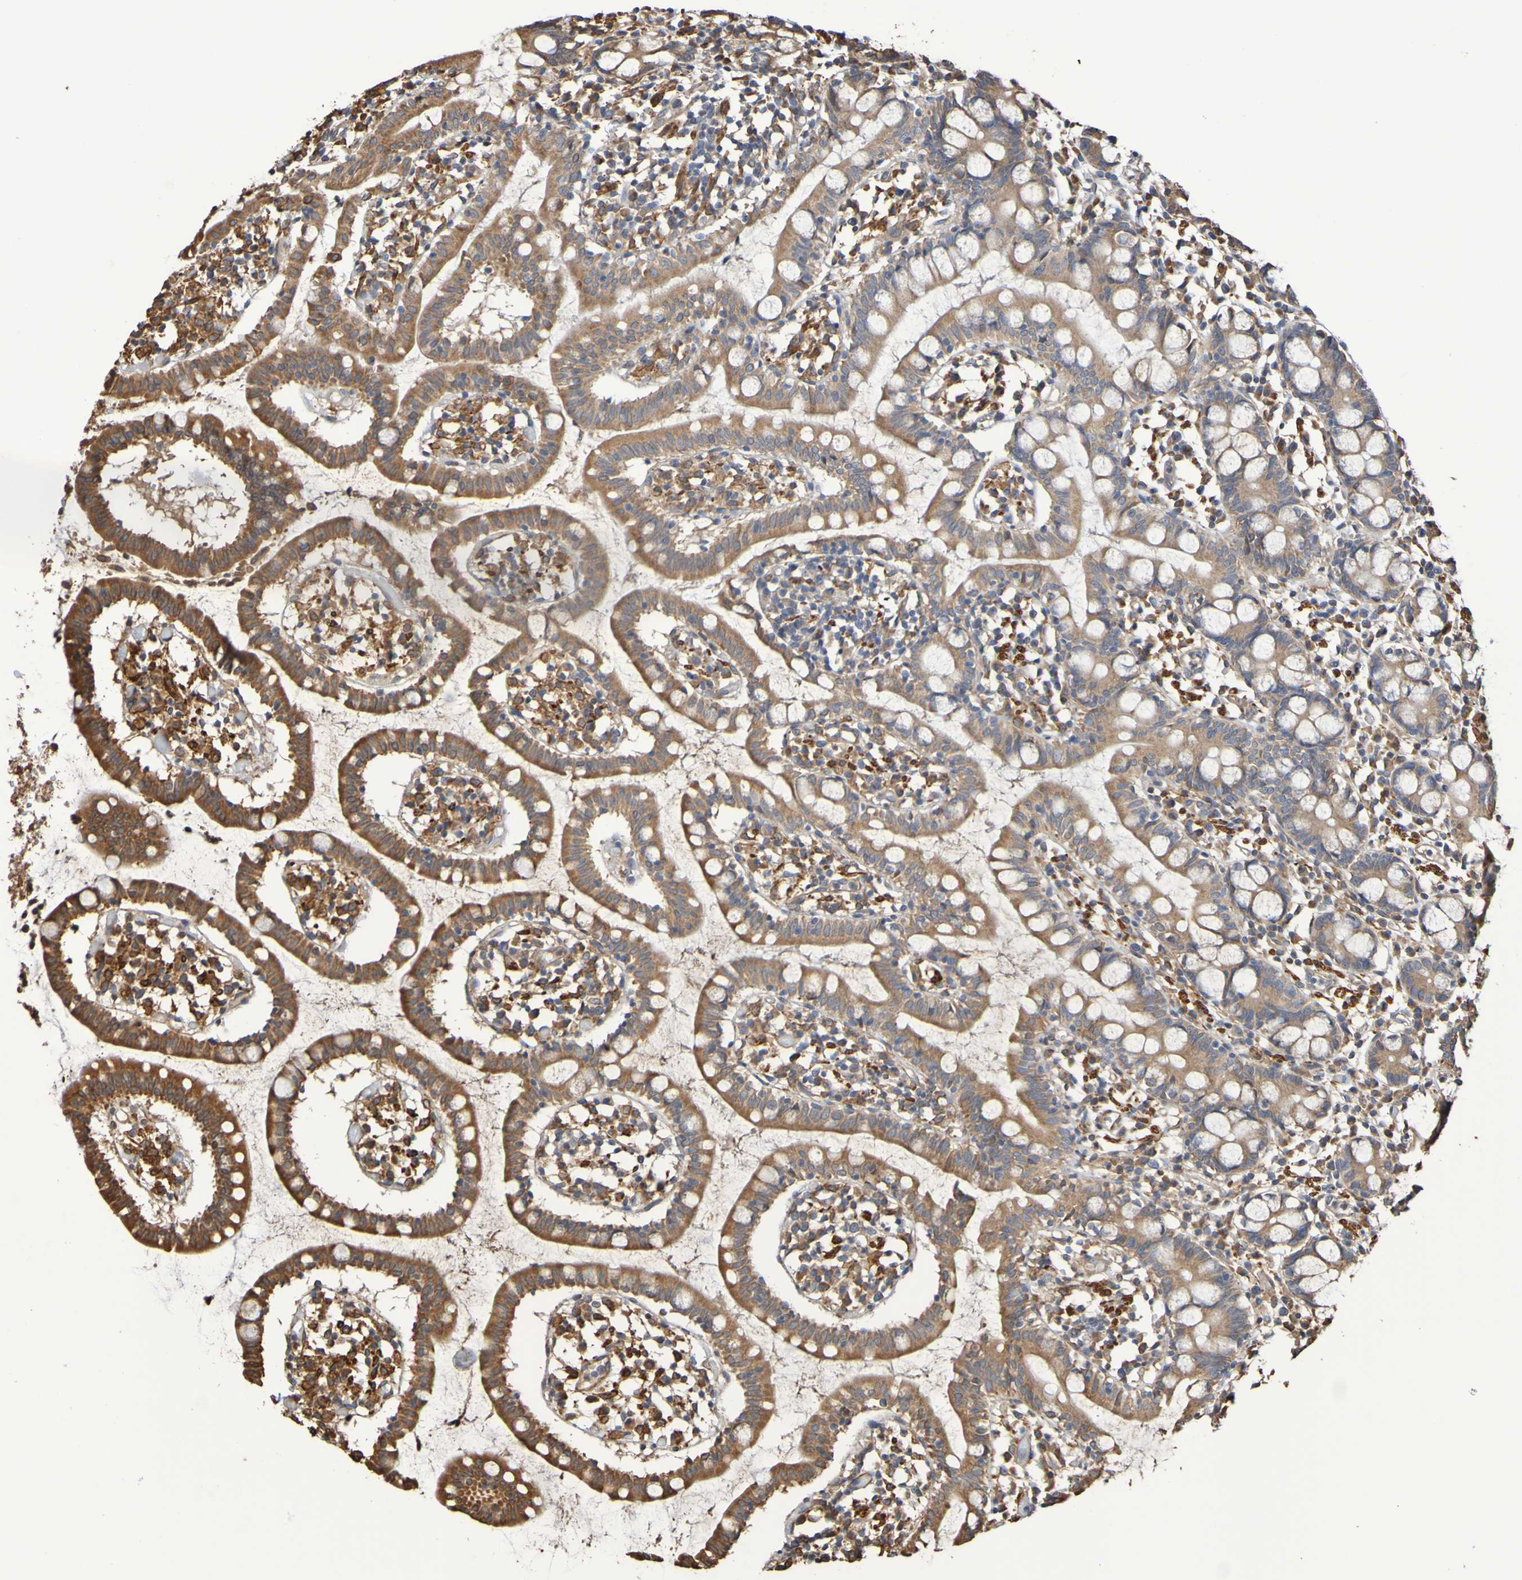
{"staining": {"intensity": "strong", "quantity": ">75%", "location": "cytoplasmic/membranous"}, "tissue": "small intestine", "cell_type": "Glandular cells", "image_type": "normal", "snomed": [{"axis": "morphology", "description": "Normal tissue, NOS"}, {"axis": "morphology", "description": "Cystadenocarcinoma, serous, Metastatic site"}, {"axis": "topography", "description": "Small intestine"}], "caption": "Benign small intestine displays strong cytoplasmic/membranous positivity in approximately >75% of glandular cells, visualized by immunohistochemistry.", "gene": "RAB11A", "patient": {"sex": "female", "age": 61}}